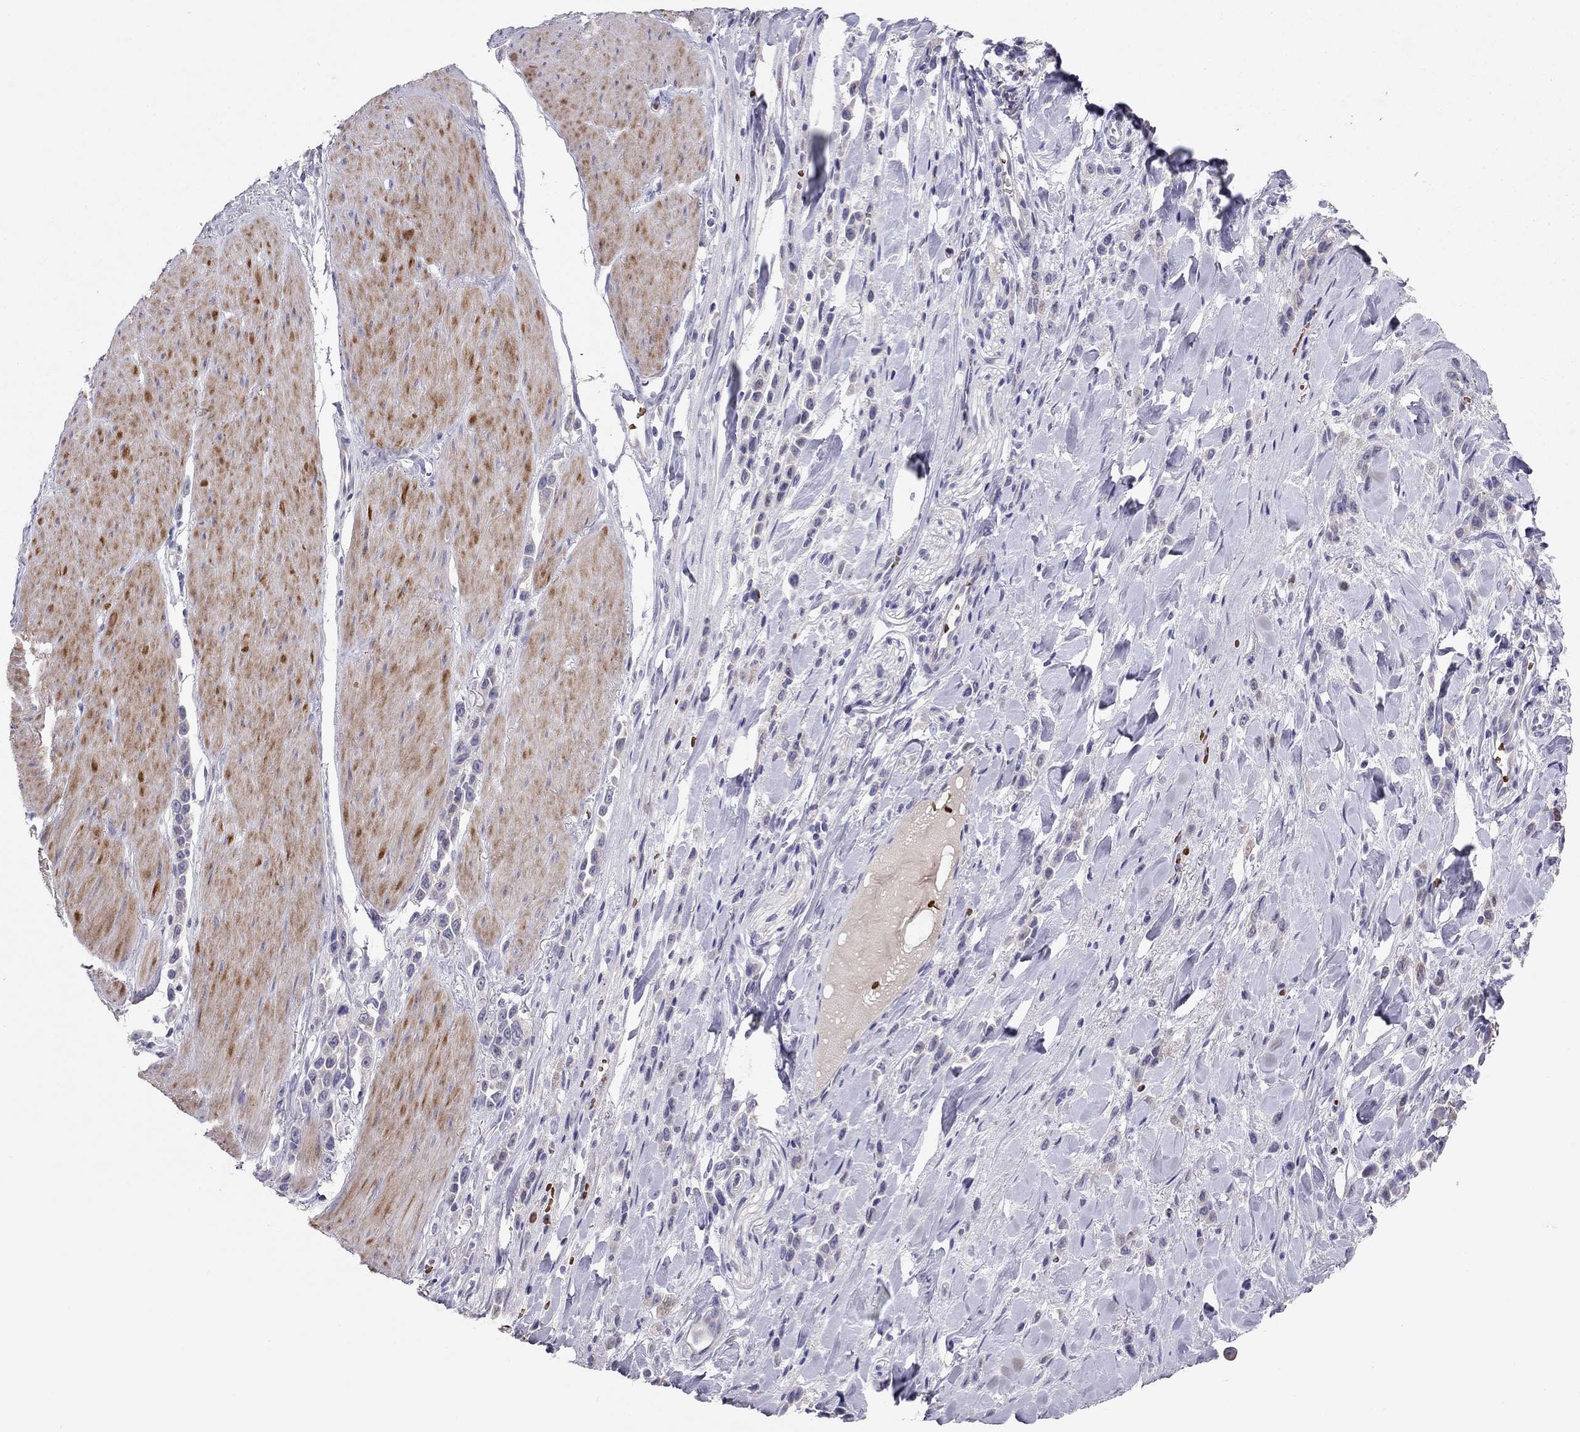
{"staining": {"intensity": "negative", "quantity": "none", "location": "none"}, "tissue": "stomach cancer", "cell_type": "Tumor cells", "image_type": "cancer", "snomed": [{"axis": "morphology", "description": "Adenocarcinoma, NOS"}, {"axis": "topography", "description": "Stomach"}], "caption": "Tumor cells show no significant expression in adenocarcinoma (stomach).", "gene": "FRMD1", "patient": {"sex": "male", "age": 47}}